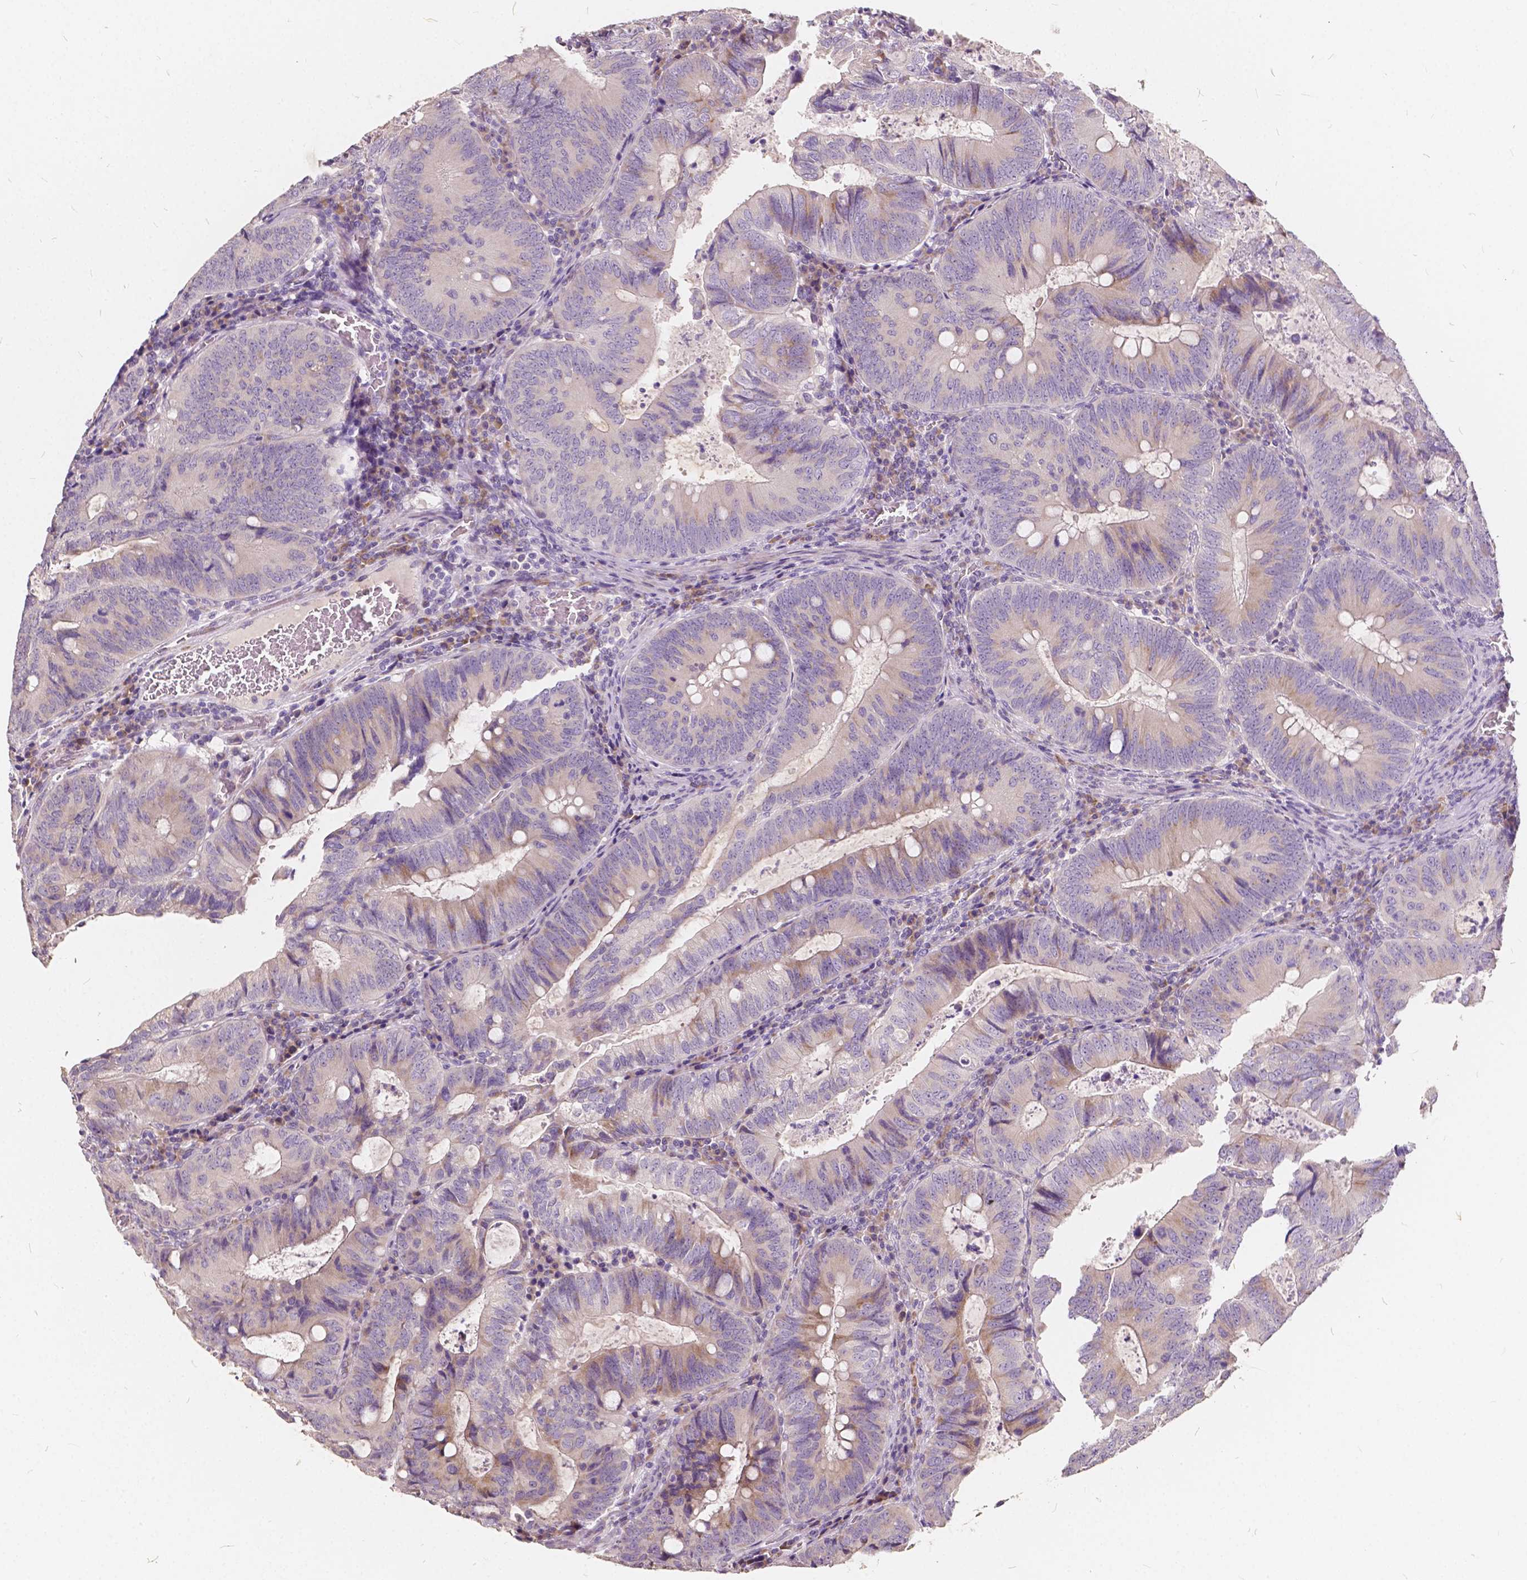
{"staining": {"intensity": "weak", "quantity": "<25%", "location": "cytoplasmic/membranous"}, "tissue": "colorectal cancer", "cell_type": "Tumor cells", "image_type": "cancer", "snomed": [{"axis": "morphology", "description": "Adenocarcinoma, NOS"}, {"axis": "topography", "description": "Colon"}], "caption": "Tumor cells show no significant expression in adenocarcinoma (colorectal).", "gene": "SLC7A8", "patient": {"sex": "male", "age": 67}}